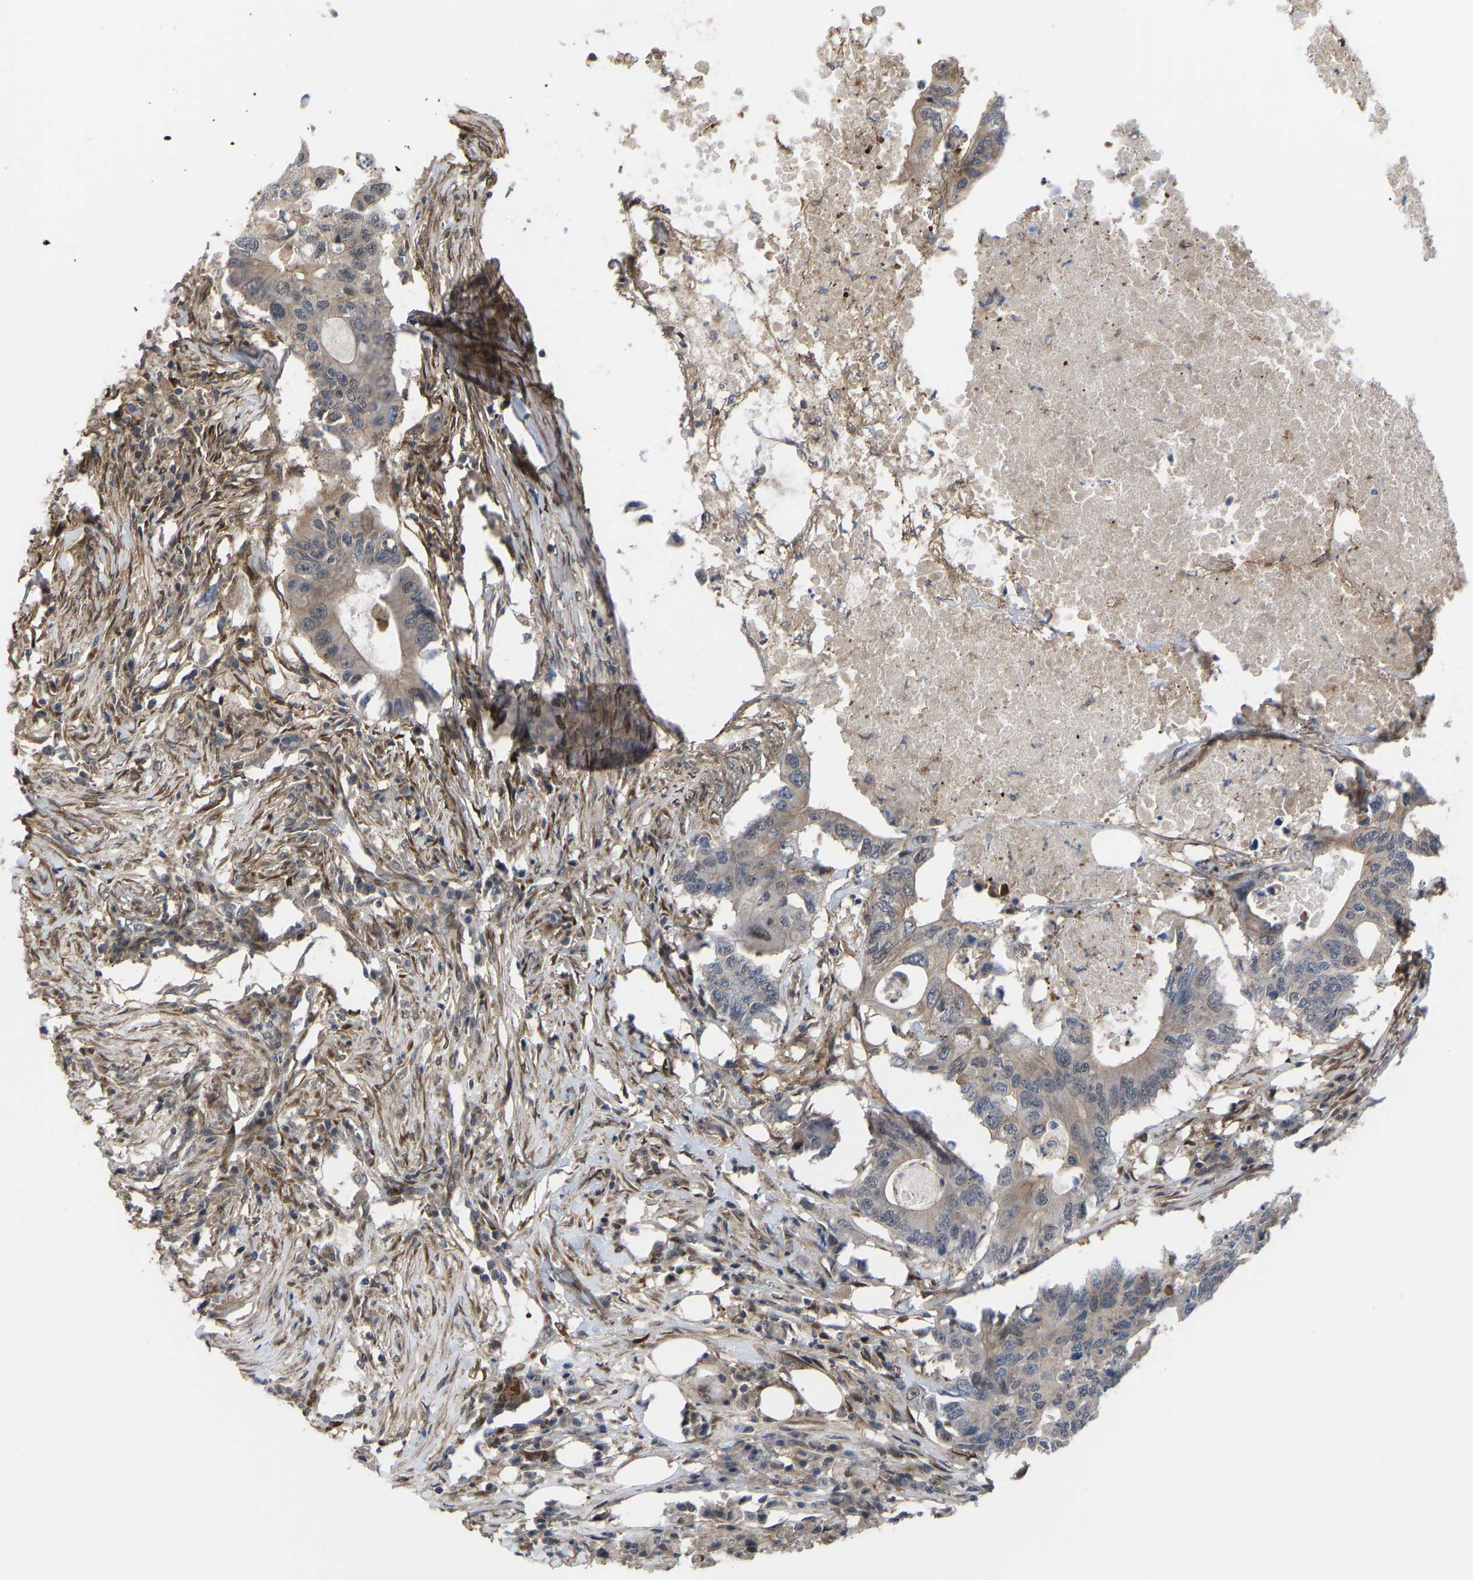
{"staining": {"intensity": "weak", "quantity": ">75%", "location": "cytoplasmic/membranous"}, "tissue": "colorectal cancer", "cell_type": "Tumor cells", "image_type": "cancer", "snomed": [{"axis": "morphology", "description": "Adenocarcinoma, NOS"}, {"axis": "topography", "description": "Colon"}], "caption": "Protein staining displays weak cytoplasmic/membranous positivity in about >75% of tumor cells in colorectal adenocarcinoma.", "gene": "CYP7B1", "patient": {"sex": "male", "age": 71}}